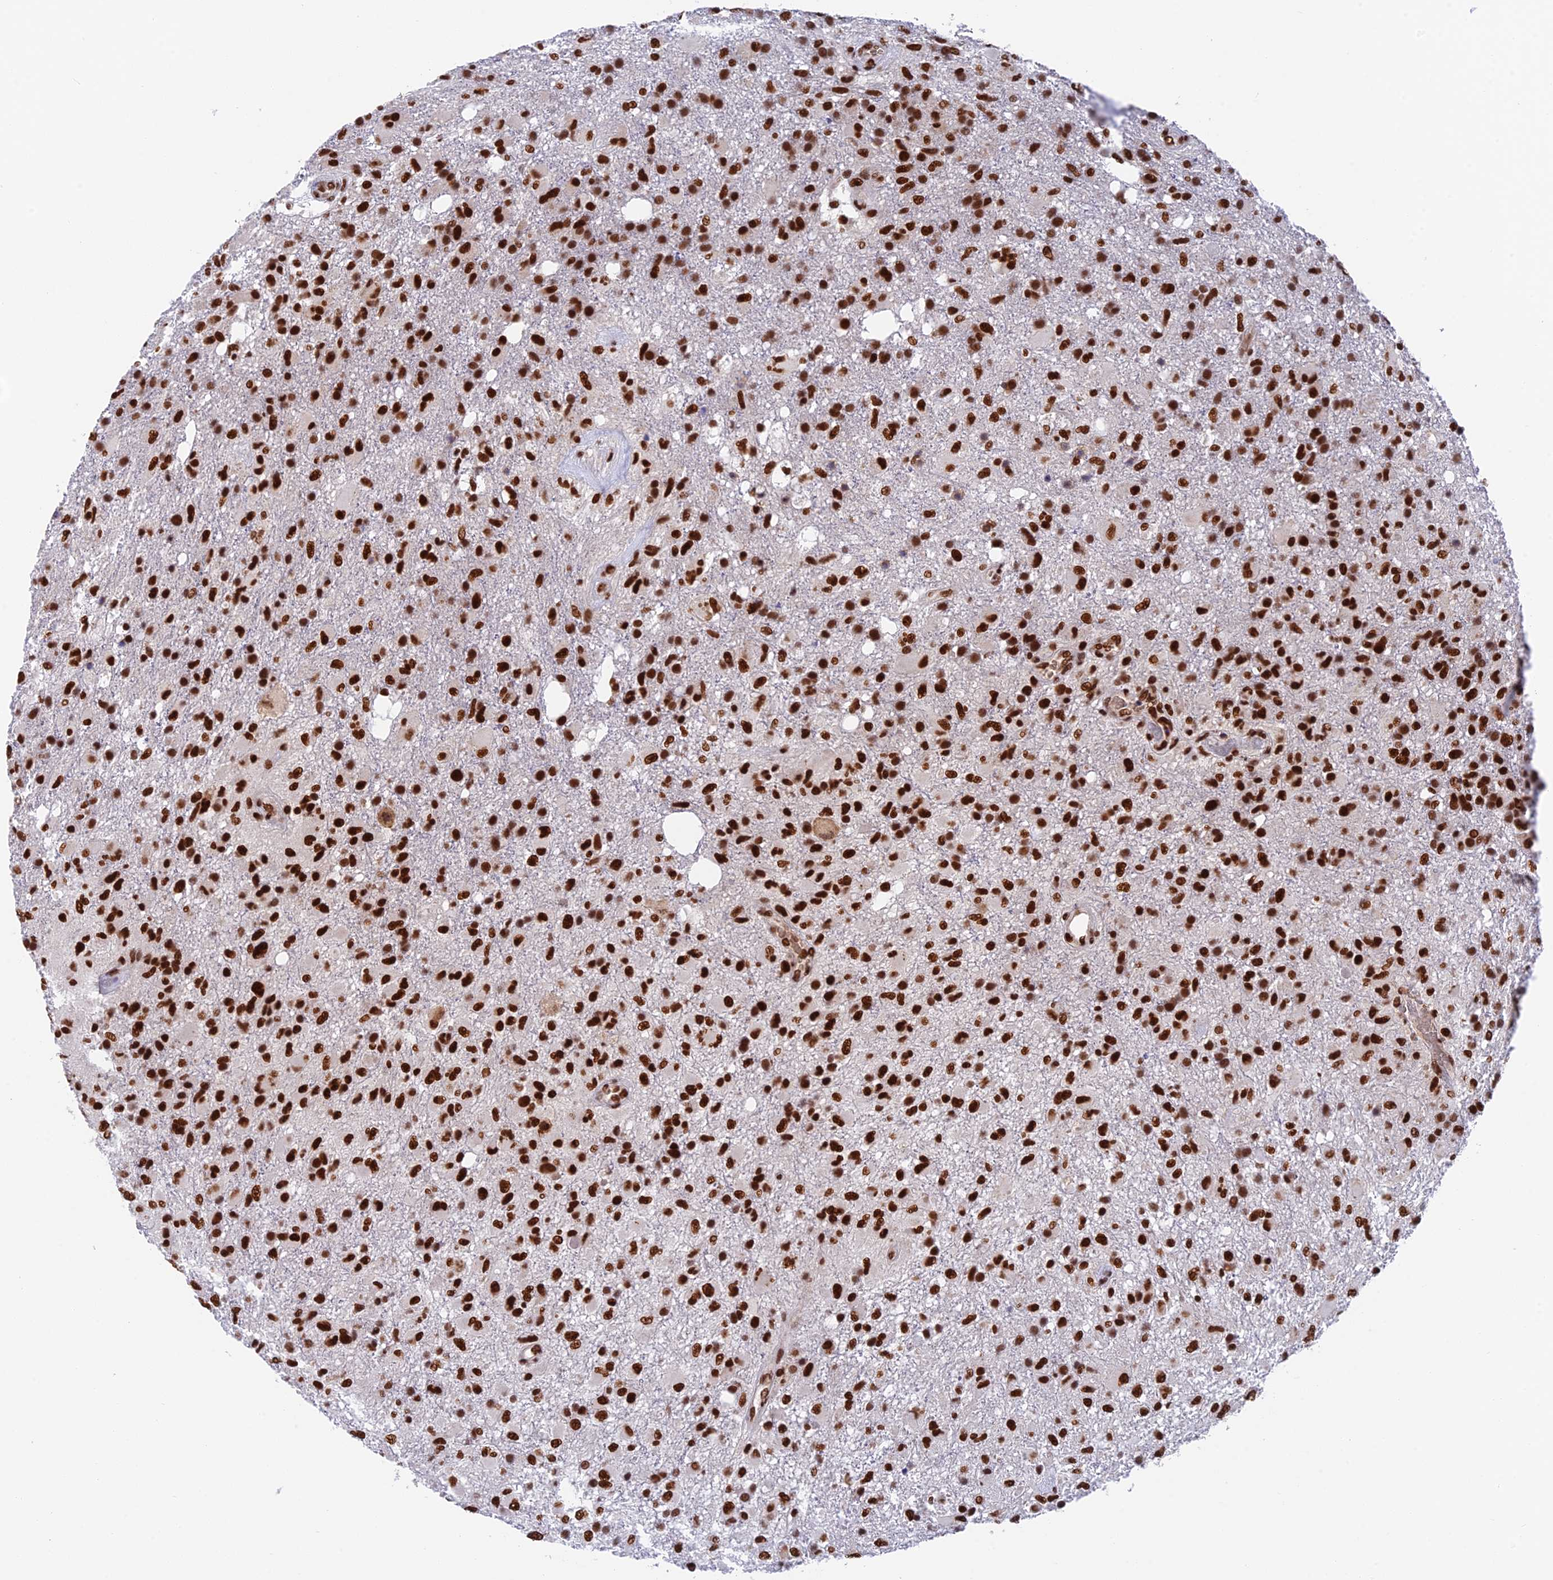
{"staining": {"intensity": "strong", "quantity": ">75%", "location": "nuclear"}, "tissue": "glioma", "cell_type": "Tumor cells", "image_type": "cancer", "snomed": [{"axis": "morphology", "description": "Glioma, malignant, High grade"}, {"axis": "topography", "description": "Brain"}], "caption": "Brown immunohistochemical staining in human glioma reveals strong nuclear positivity in about >75% of tumor cells.", "gene": "EEF1AKMT3", "patient": {"sex": "female", "age": 74}}